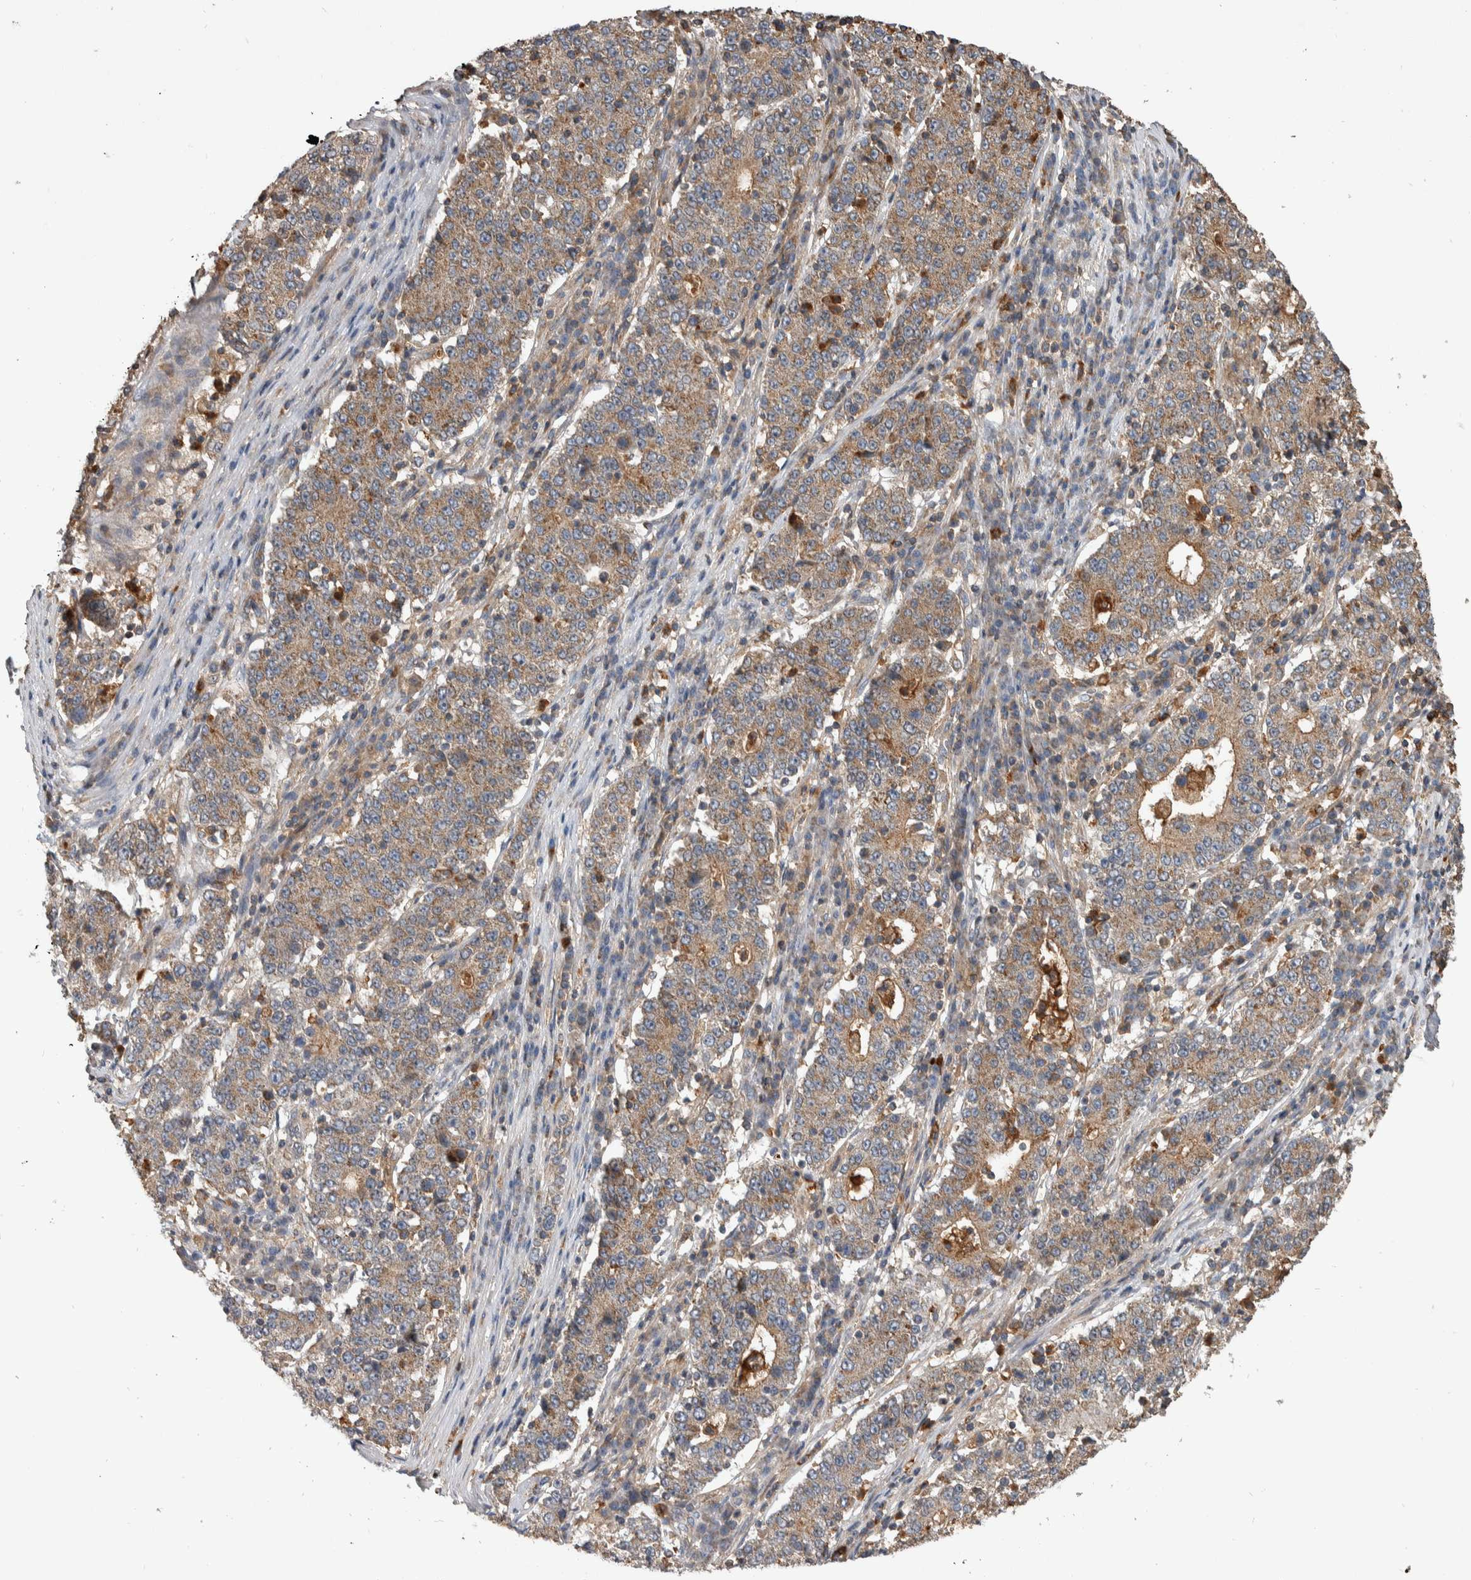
{"staining": {"intensity": "weak", "quantity": ">75%", "location": "cytoplasmic/membranous"}, "tissue": "stomach cancer", "cell_type": "Tumor cells", "image_type": "cancer", "snomed": [{"axis": "morphology", "description": "Adenocarcinoma, NOS"}, {"axis": "topography", "description": "Stomach"}], "caption": "This histopathology image shows IHC staining of human stomach cancer, with low weak cytoplasmic/membranous positivity in about >75% of tumor cells.", "gene": "SDCBP", "patient": {"sex": "male", "age": 59}}